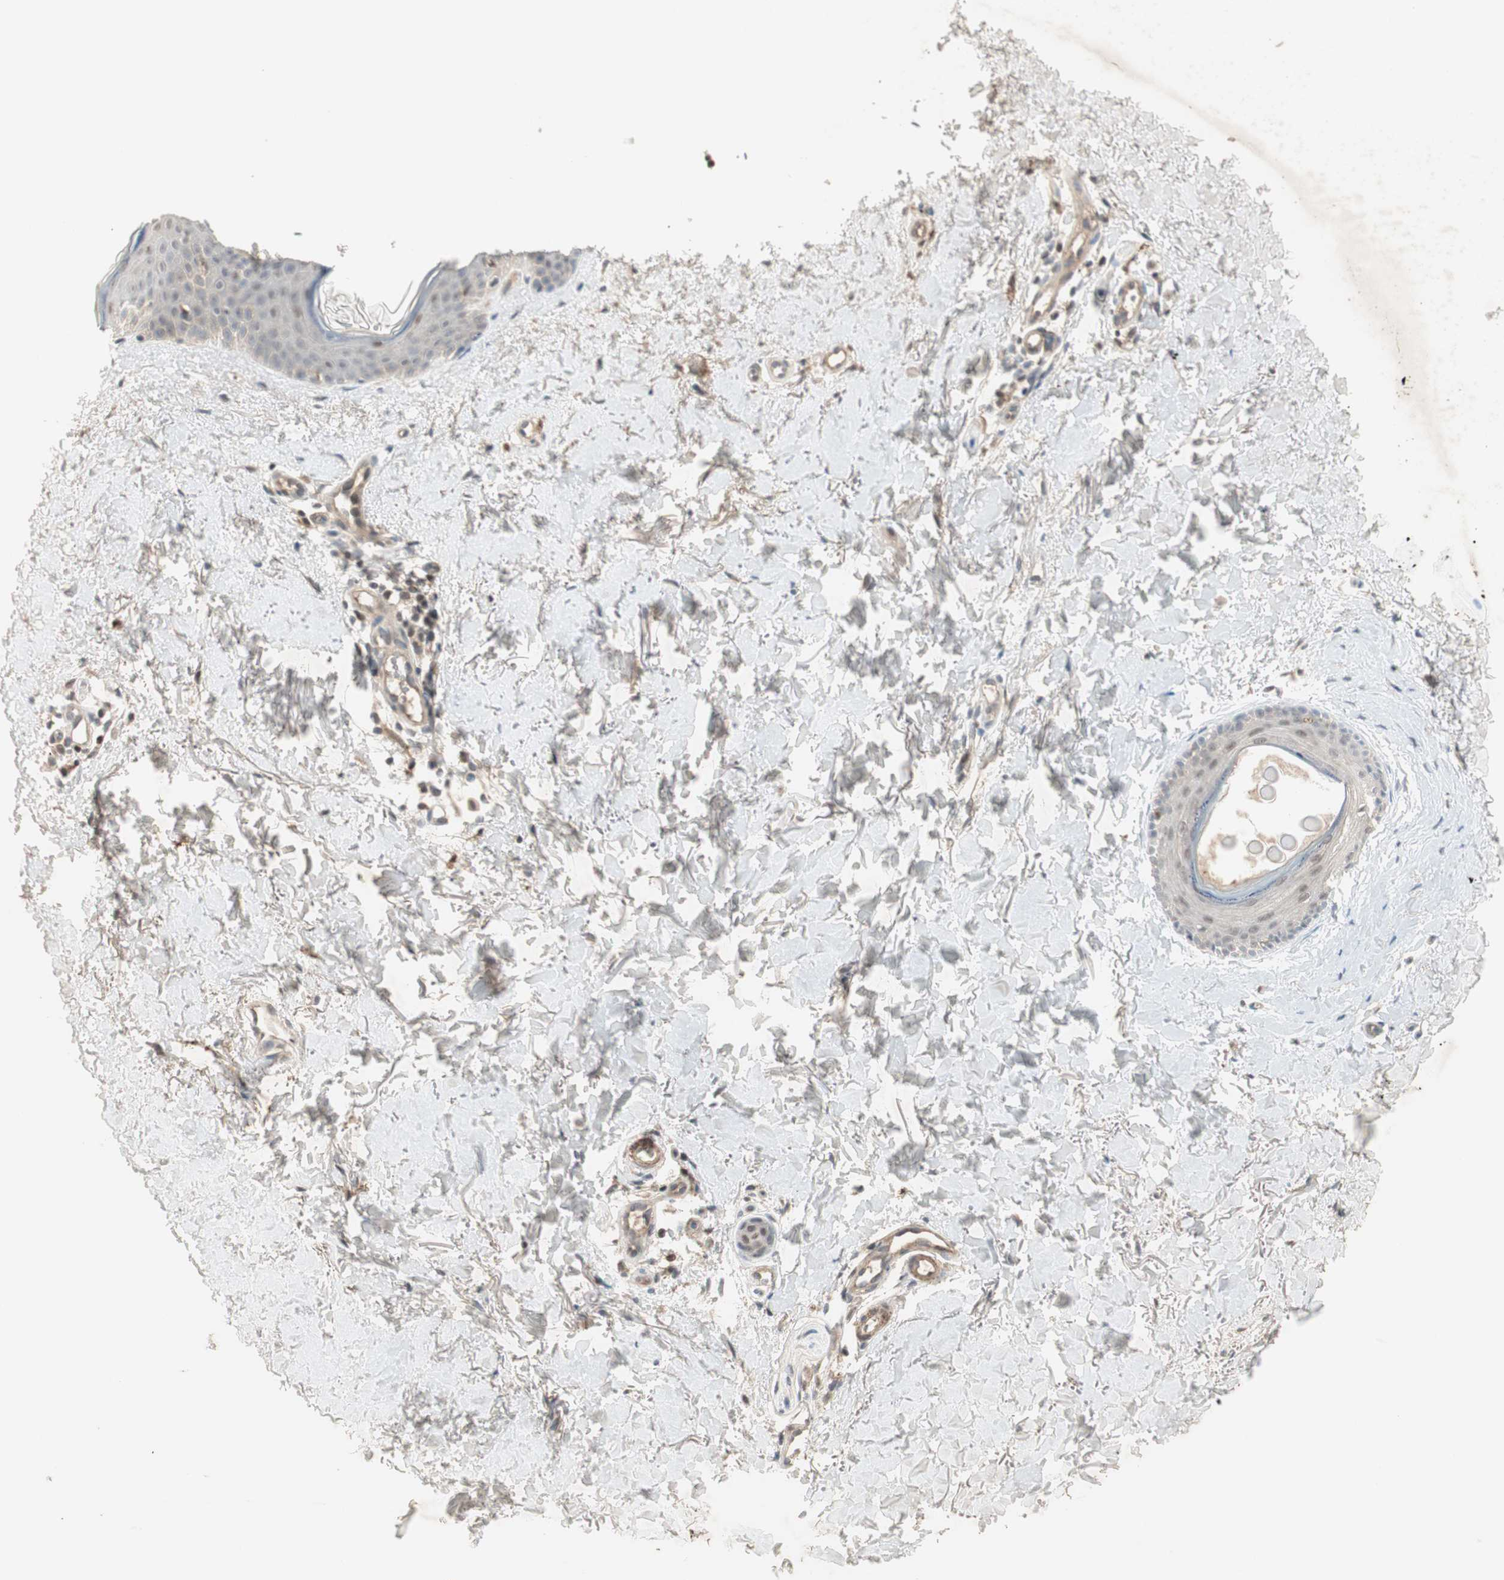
{"staining": {"intensity": "negative", "quantity": "none", "location": "none"}, "tissue": "skin", "cell_type": "Fibroblasts", "image_type": "normal", "snomed": [{"axis": "morphology", "description": "Normal tissue, NOS"}, {"axis": "topography", "description": "Skin"}], "caption": "Immunohistochemical staining of normal human skin demonstrates no significant staining in fibroblasts. (DAB (3,3'-diaminobenzidine) IHC, high magnification).", "gene": "RNGTT", "patient": {"sex": "female", "age": 56}}